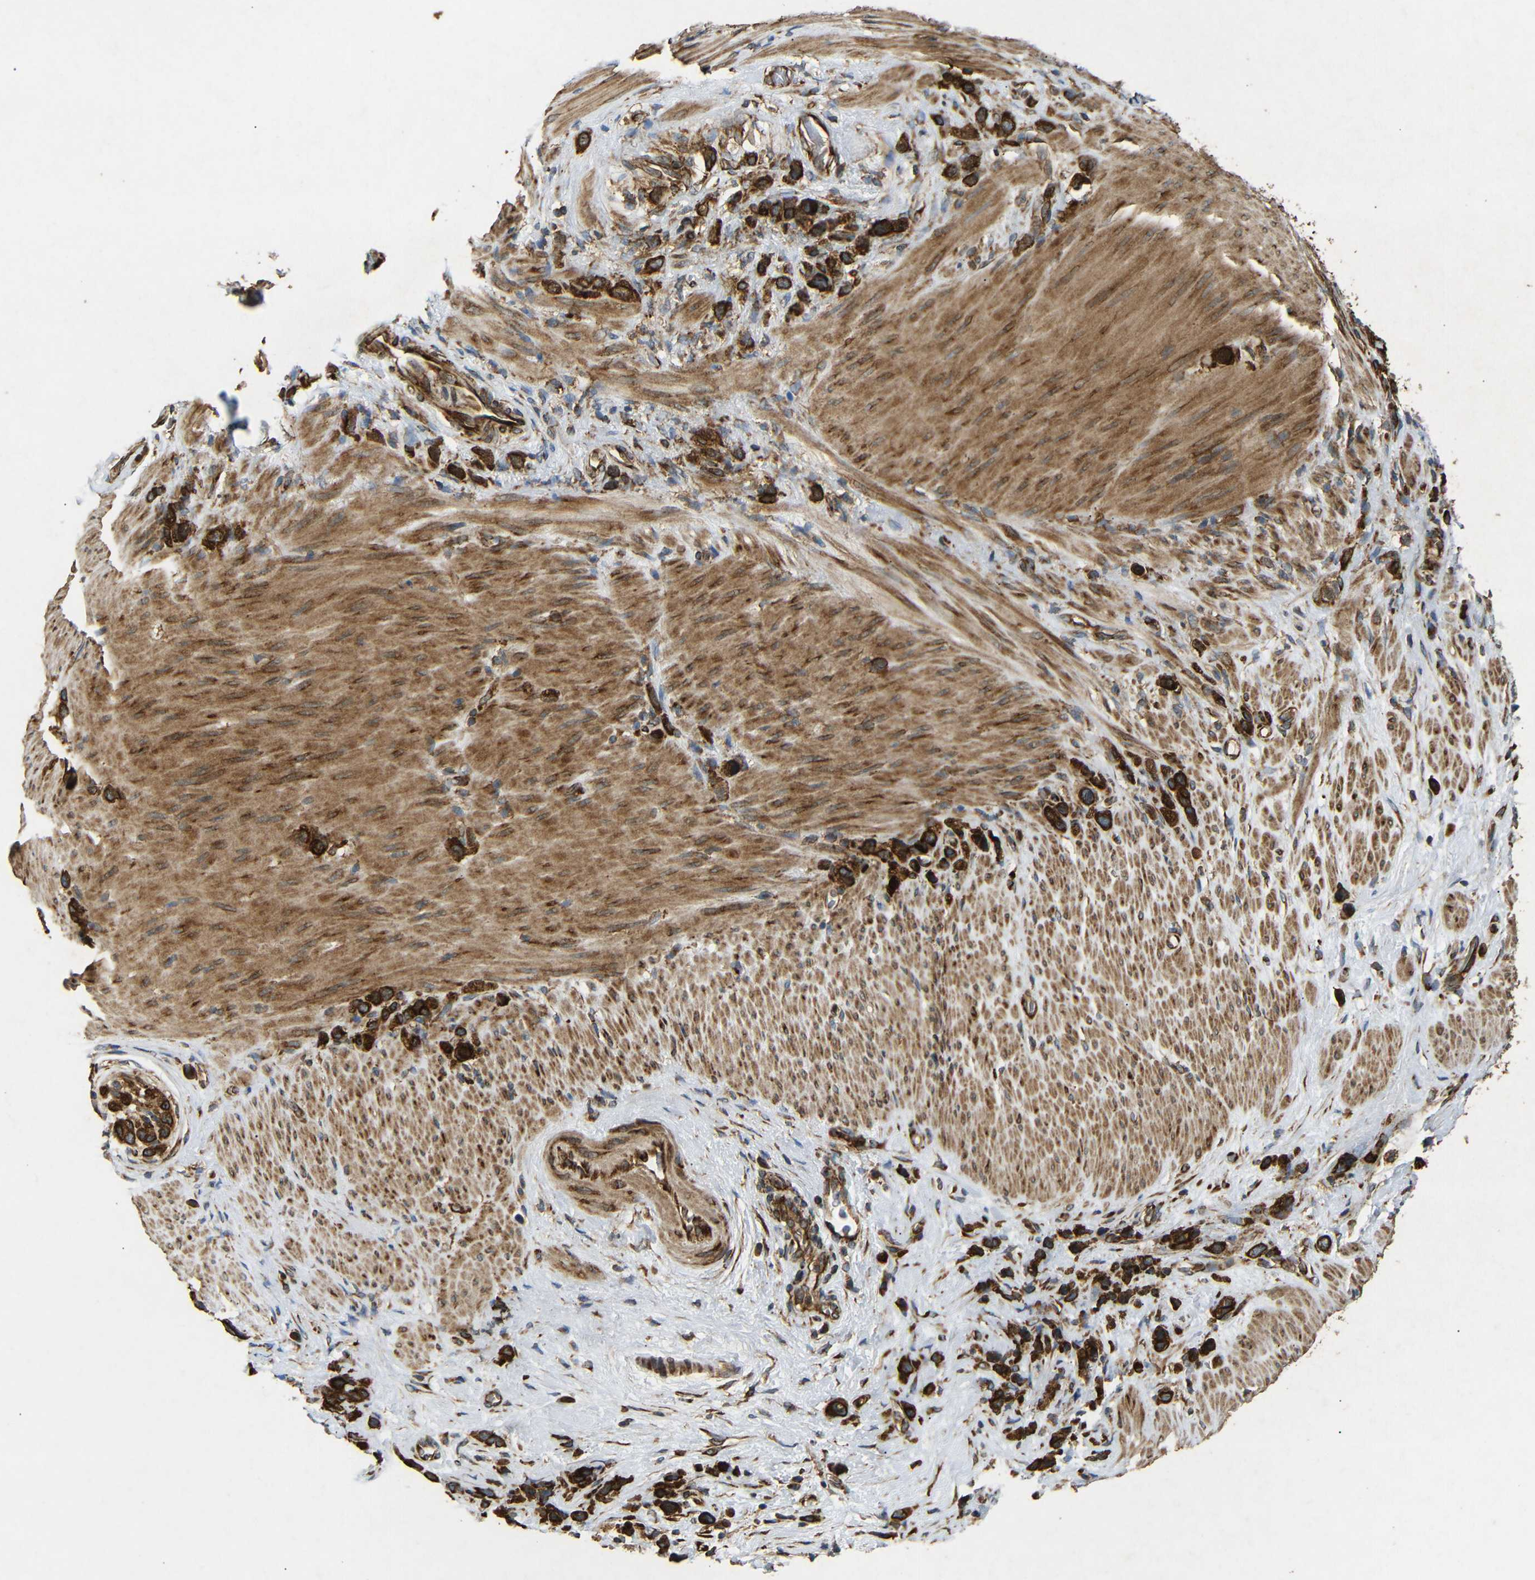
{"staining": {"intensity": "strong", "quantity": ">75%", "location": "cytoplasmic/membranous"}, "tissue": "stomach cancer", "cell_type": "Tumor cells", "image_type": "cancer", "snomed": [{"axis": "morphology", "description": "Adenocarcinoma, NOS"}, {"axis": "morphology", "description": "Adenocarcinoma, High grade"}, {"axis": "topography", "description": "Stomach, upper"}, {"axis": "topography", "description": "Stomach, lower"}], "caption": "There is high levels of strong cytoplasmic/membranous staining in tumor cells of adenocarcinoma (stomach), as demonstrated by immunohistochemical staining (brown color).", "gene": "BTF3", "patient": {"sex": "female", "age": 65}}